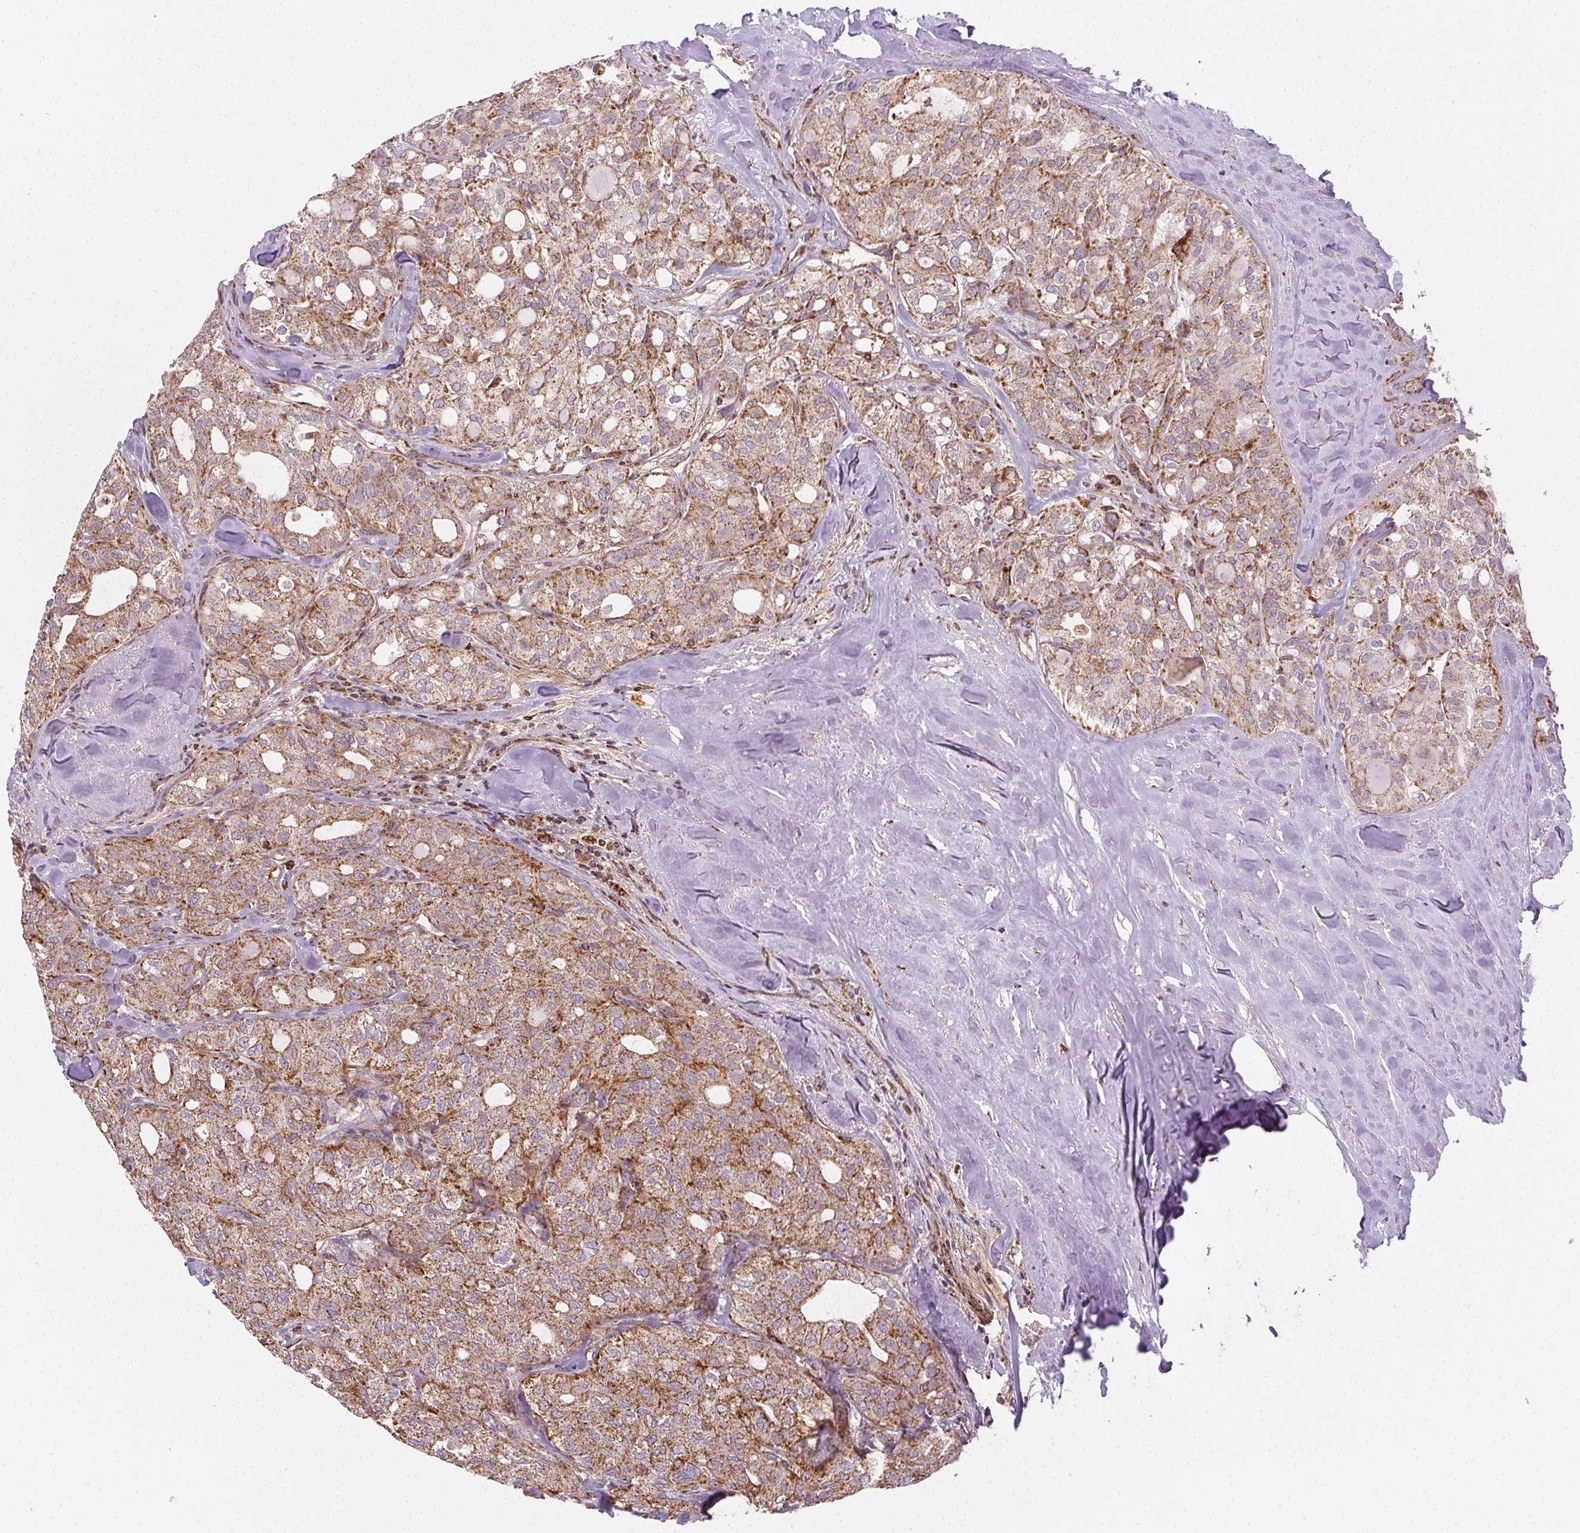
{"staining": {"intensity": "moderate", "quantity": ">75%", "location": "cytoplasmic/membranous"}, "tissue": "thyroid cancer", "cell_type": "Tumor cells", "image_type": "cancer", "snomed": [{"axis": "morphology", "description": "Follicular adenoma carcinoma, NOS"}, {"axis": "topography", "description": "Thyroid gland"}], "caption": "IHC of follicular adenoma carcinoma (thyroid) displays medium levels of moderate cytoplasmic/membranous expression in approximately >75% of tumor cells. (DAB (3,3'-diaminobenzidine) = brown stain, brightfield microscopy at high magnification).", "gene": "CLPB", "patient": {"sex": "male", "age": 75}}